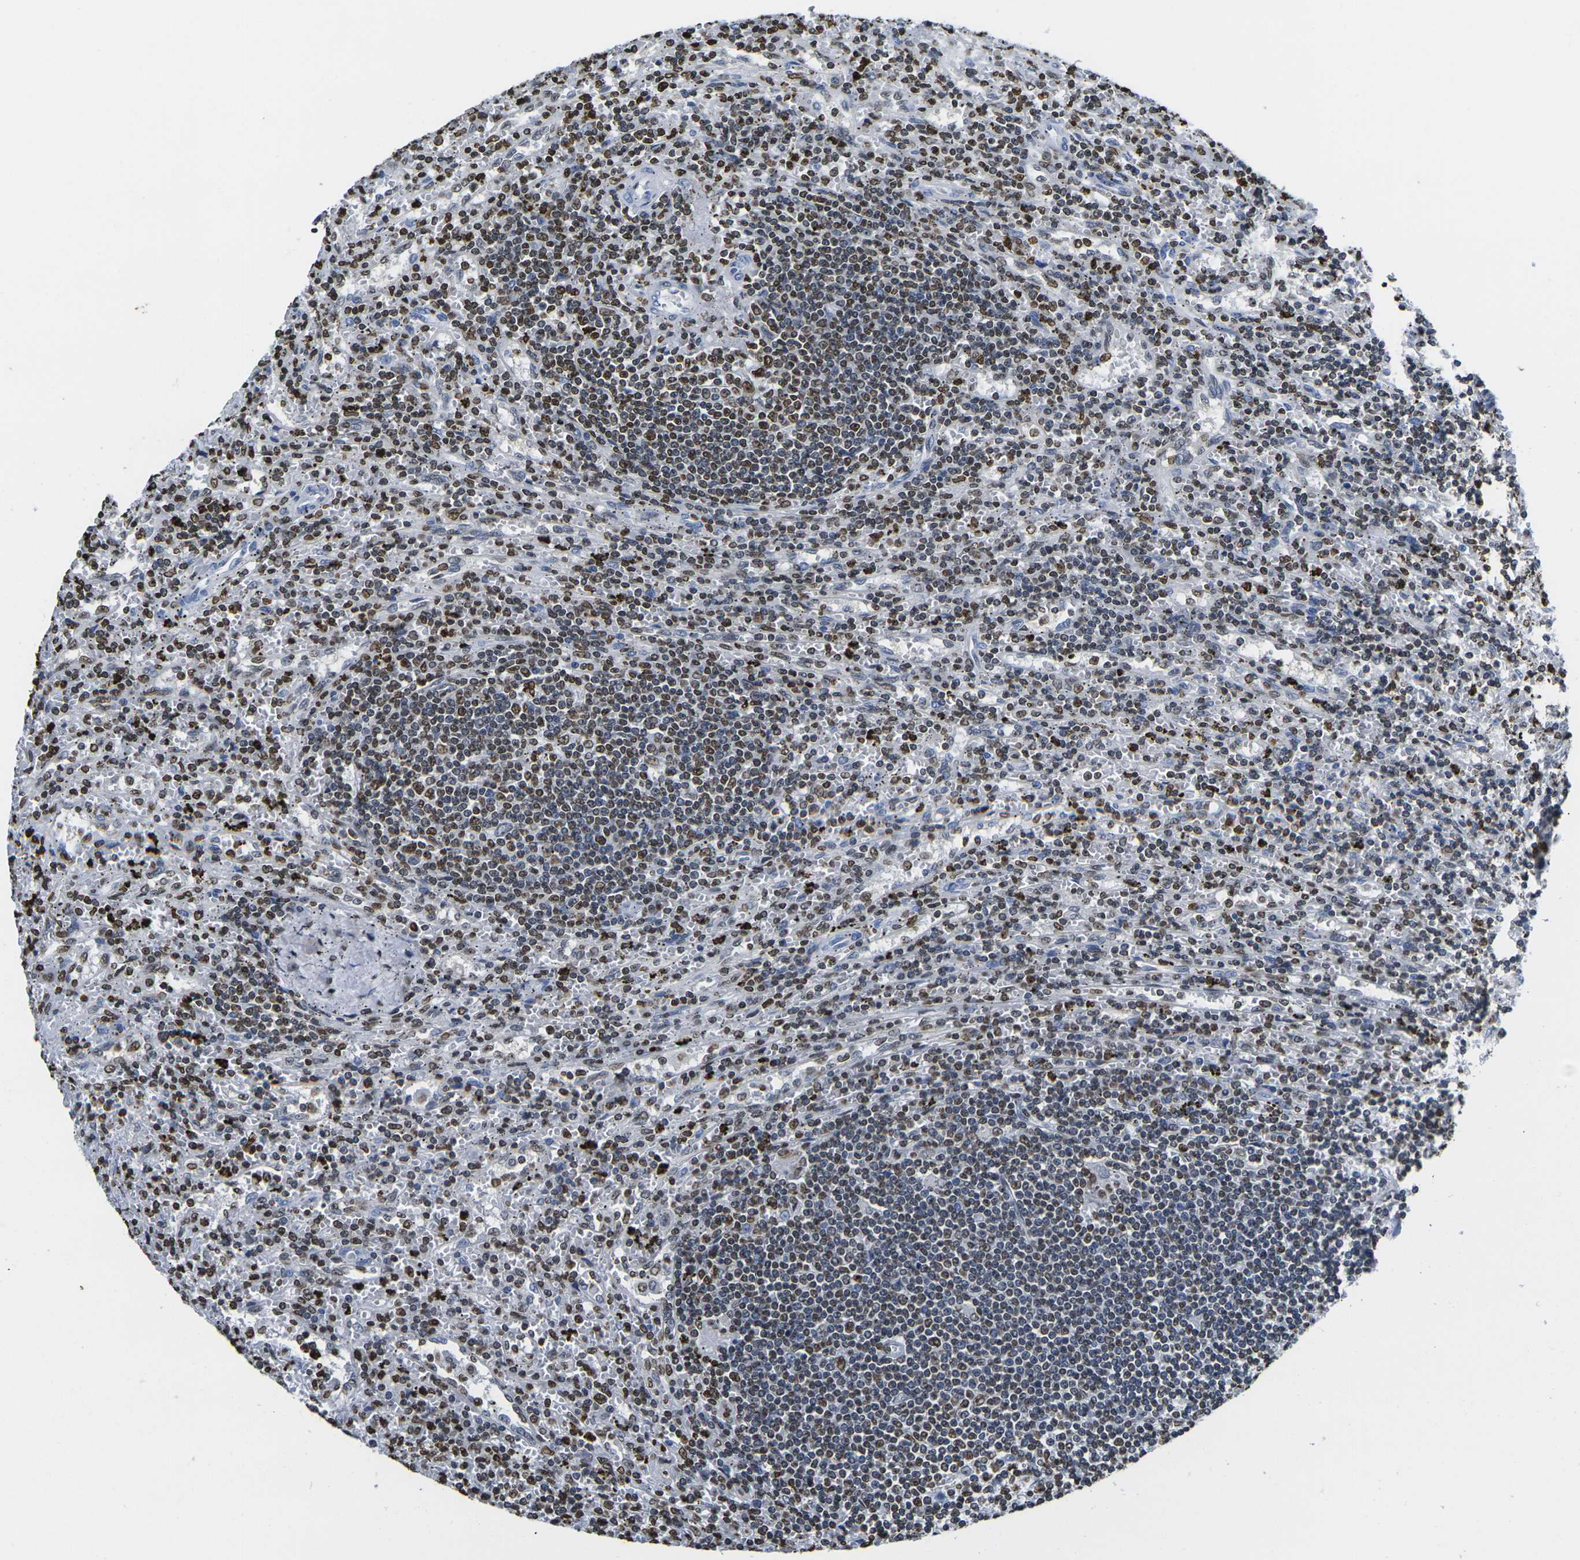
{"staining": {"intensity": "strong", "quantity": "25%-75%", "location": "nuclear"}, "tissue": "lymphoma", "cell_type": "Tumor cells", "image_type": "cancer", "snomed": [{"axis": "morphology", "description": "Malignant lymphoma, non-Hodgkin's type, Low grade"}, {"axis": "topography", "description": "Spleen"}], "caption": "Lymphoma tissue exhibits strong nuclear expression in approximately 25%-75% of tumor cells, visualized by immunohistochemistry. The staining was performed using DAB (3,3'-diaminobenzidine), with brown indicating positive protein expression. Nuclei are stained blue with hematoxylin.", "gene": "DRAXIN", "patient": {"sex": "male", "age": 76}}